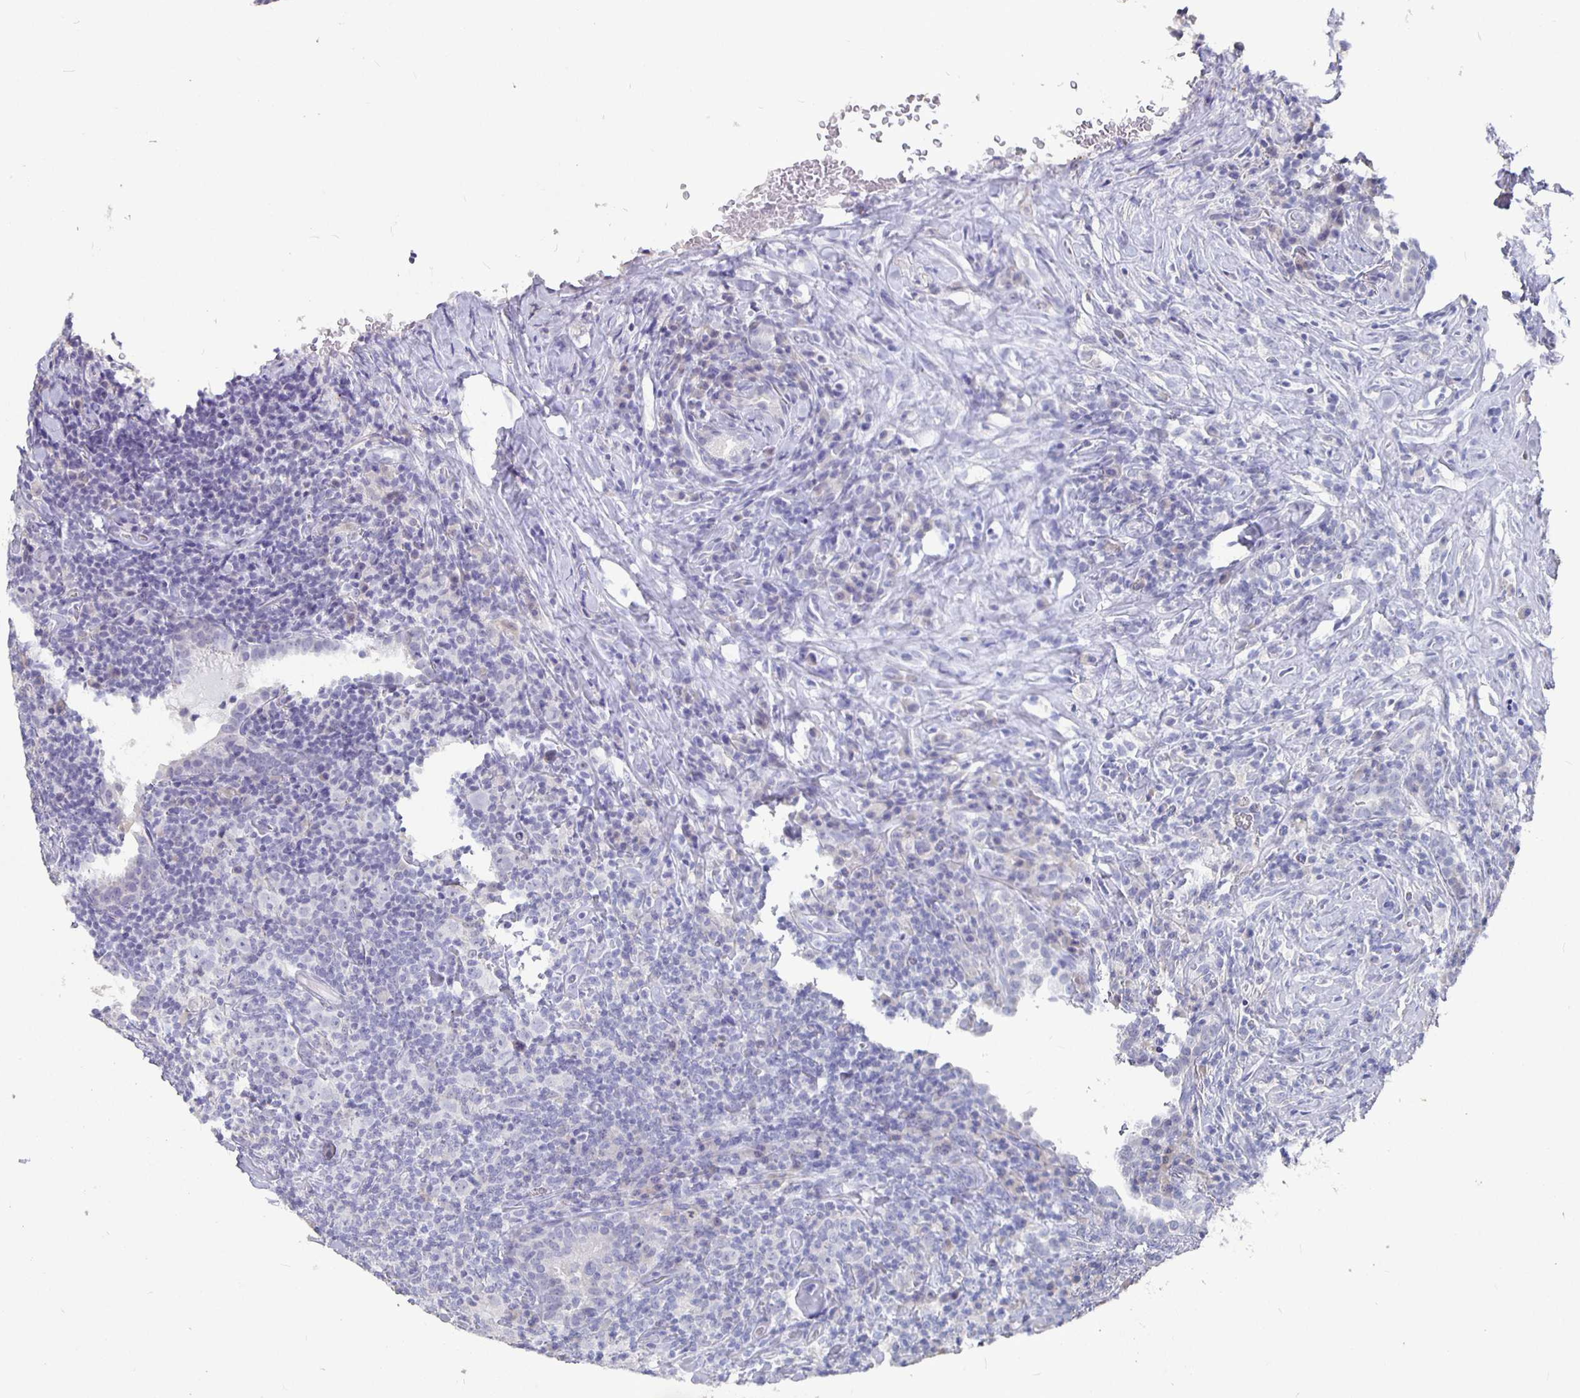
{"staining": {"intensity": "negative", "quantity": "none", "location": "none"}, "tissue": "lymphoma", "cell_type": "Tumor cells", "image_type": "cancer", "snomed": [{"axis": "morphology", "description": "Hodgkin's disease, NOS"}, {"axis": "topography", "description": "Lung"}], "caption": "Immunohistochemistry (IHC) of human lymphoma exhibits no expression in tumor cells.", "gene": "GPX4", "patient": {"sex": "male", "age": 17}}